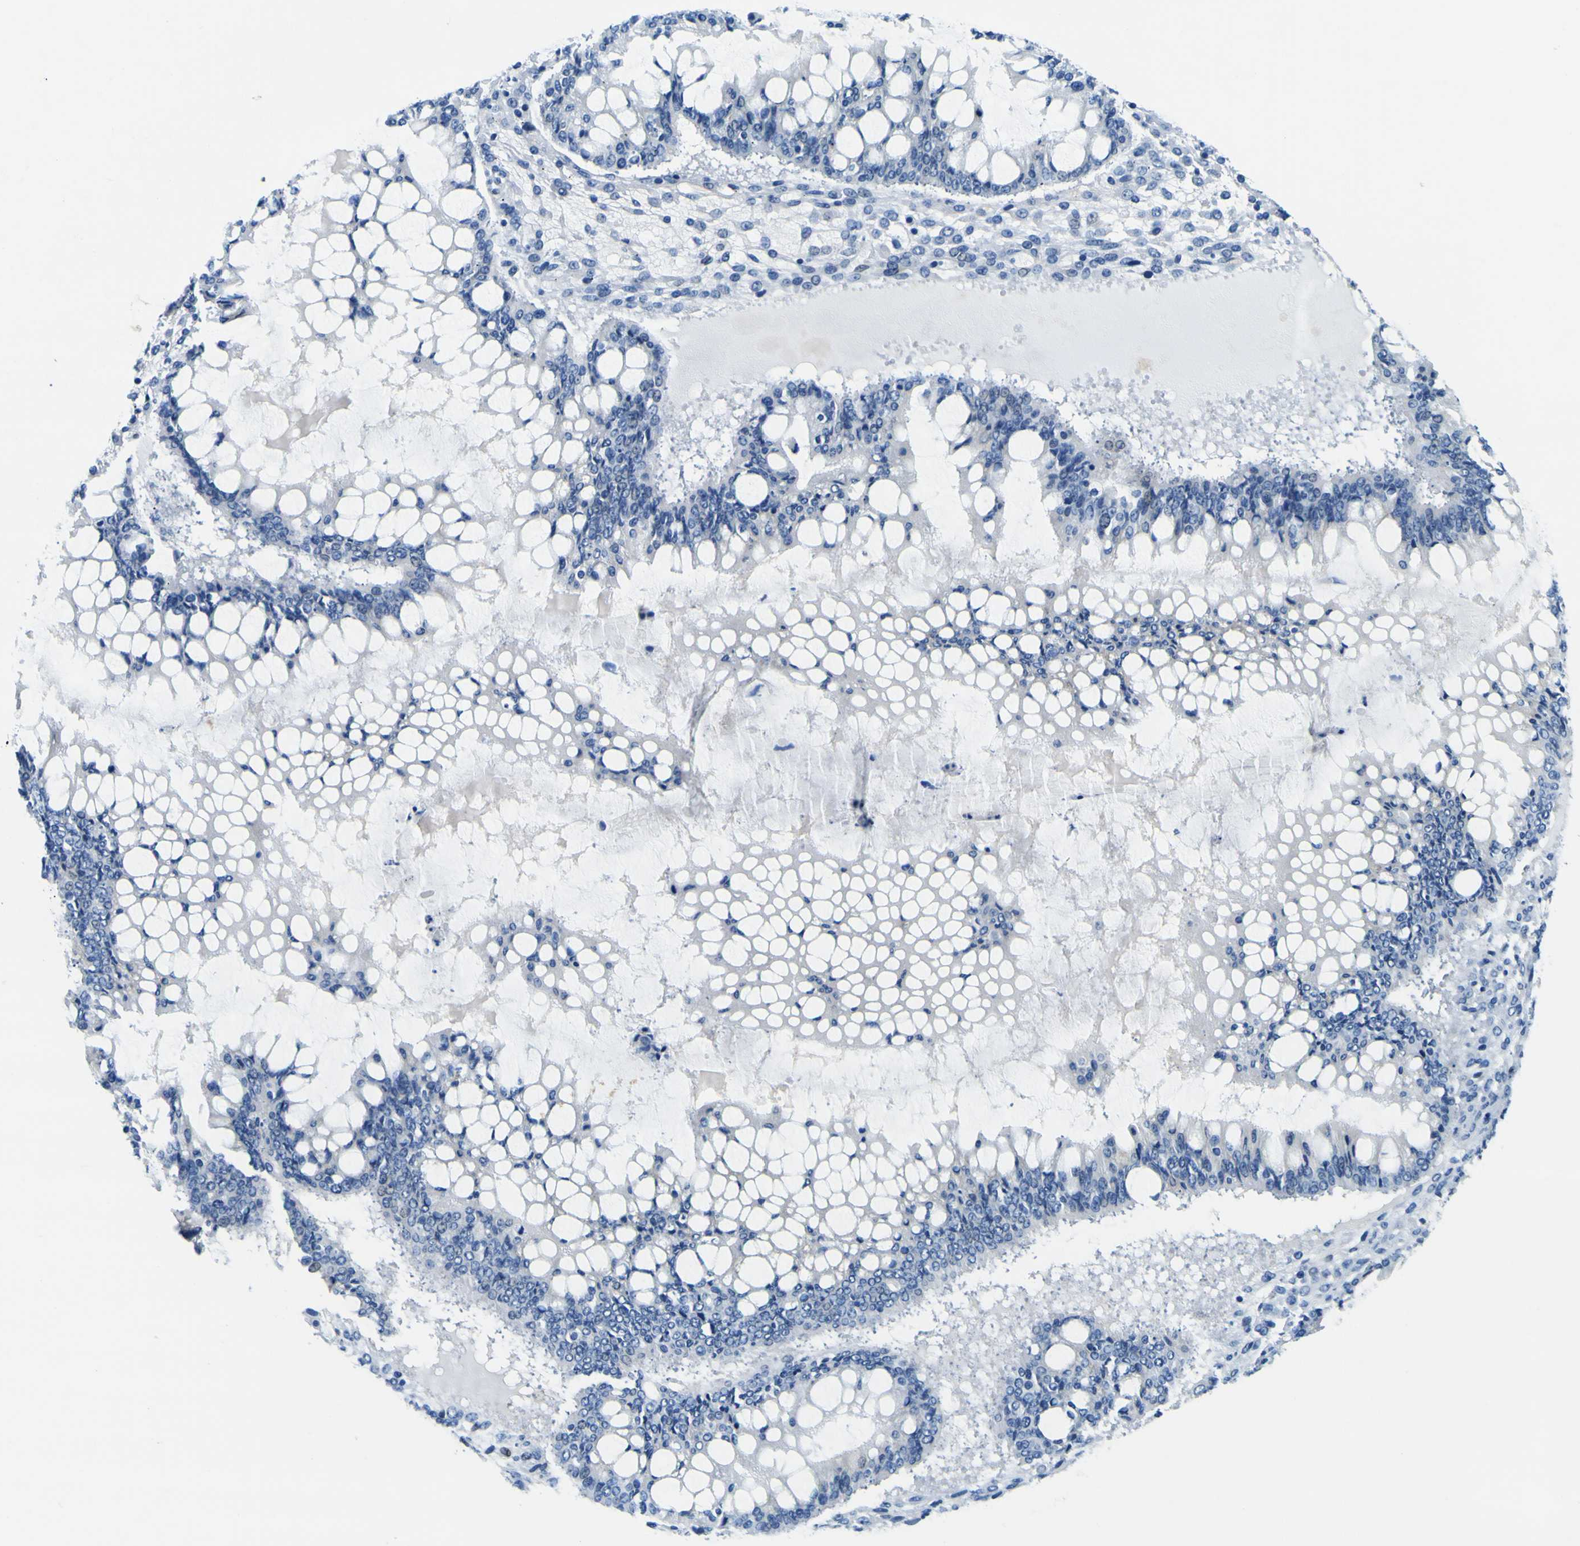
{"staining": {"intensity": "negative", "quantity": "none", "location": "none"}, "tissue": "ovarian cancer", "cell_type": "Tumor cells", "image_type": "cancer", "snomed": [{"axis": "morphology", "description": "Cystadenocarcinoma, mucinous, NOS"}, {"axis": "topography", "description": "Ovary"}], "caption": "Immunohistochemistry micrograph of human ovarian cancer stained for a protein (brown), which displays no staining in tumor cells. (DAB immunohistochemistry with hematoxylin counter stain).", "gene": "SP1", "patient": {"sex": "female", "age": 73}}